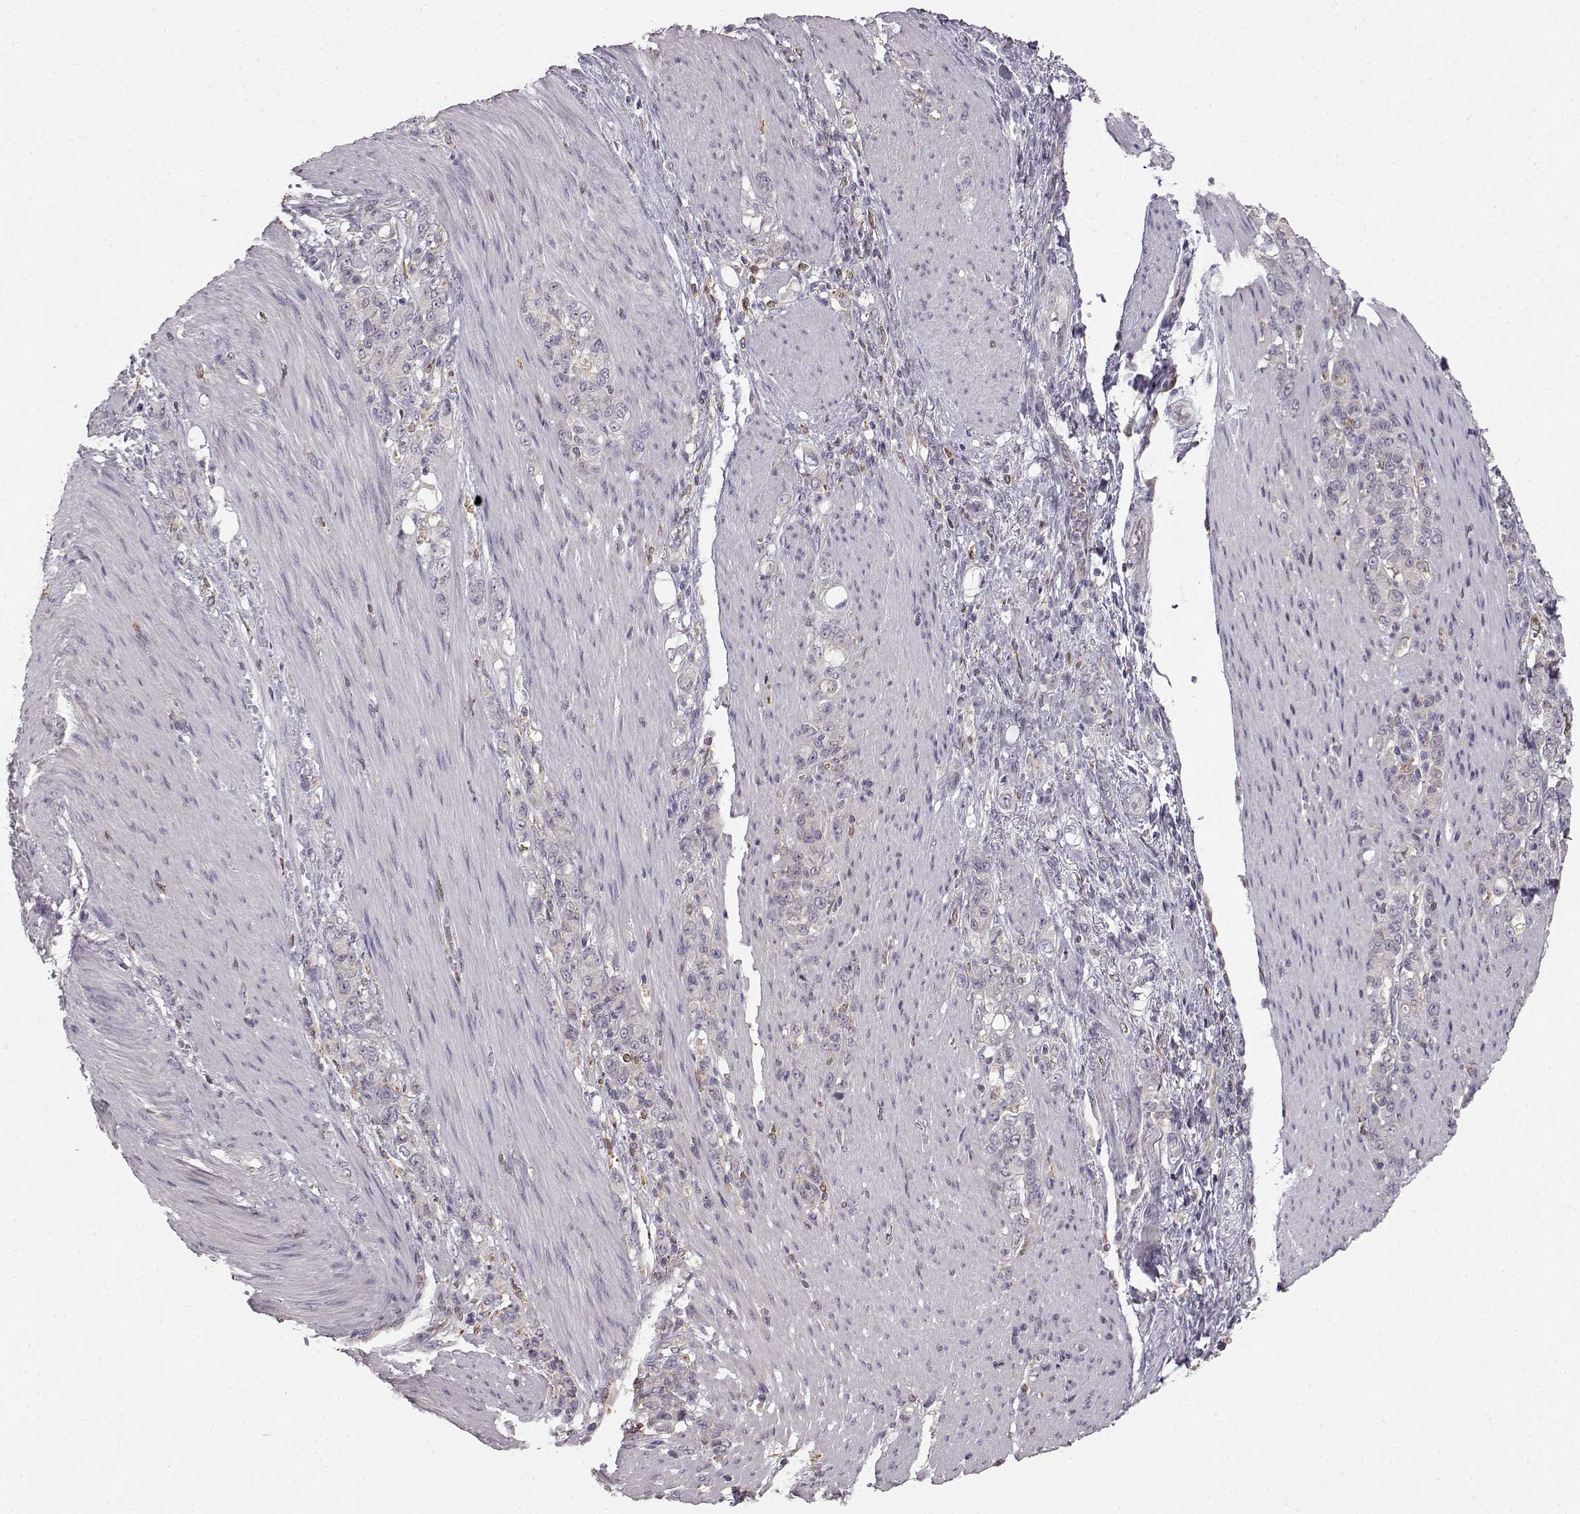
{"staining": {"intensity": "negative", "quantity": "none", "location": "none"}, "tissue": "stomach cancer", "cell_type": "Tumor cells", "image_type": "cancer", "snomed": [{"axis": "morphology", "description": "Adenocarcinoma, NOS"}, {"axis": "topography", "description": "Stomach"}], "caption": "High magnification brightfield microscopy of adenocarcinoma (stomach) stained with DAB (brown) and counterstained with hematoxylin (blue): tumor cells show no significant staining.", "gene": "SPAG17", "patient": {"sex": "female", "age": 79}}